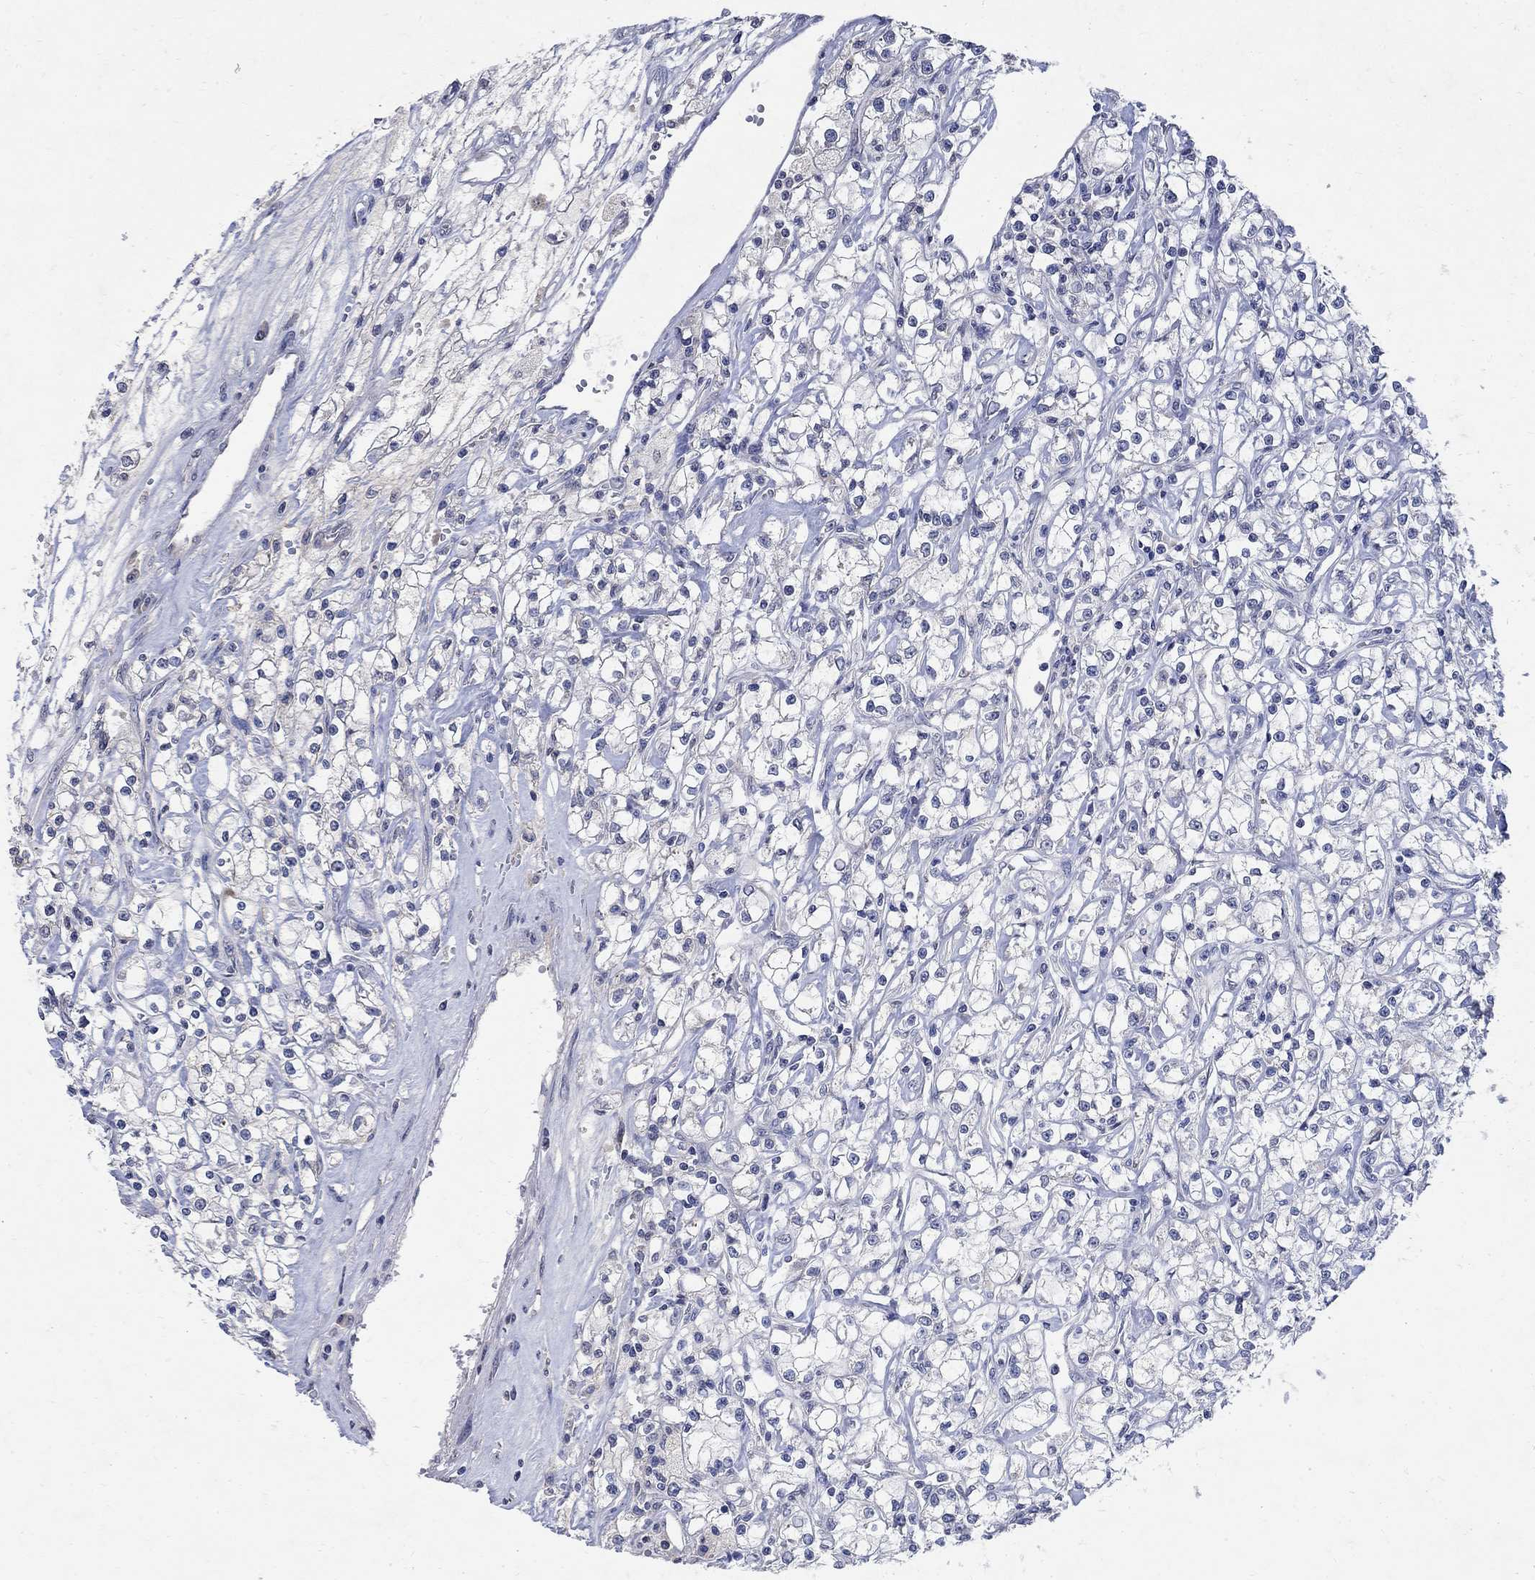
{"staining": {"intensity": "negative", "quantity": "none", "location": "none"}, "tissue": "renal cancer", "cell_type": "Tumor cells", "image_type": "cancer", "snomed": [{"axis": "morphology", "description": "Adenocarcinoma, NOS"}, {"axis": "topography", "description": "Kidney"}], "caption": "The histopathology image exhibits no significant positivity in tumor cells of adenocarcinoma (renal).", "gene": "TMEM169", "patient": {"sex": "female", "age": 59}}